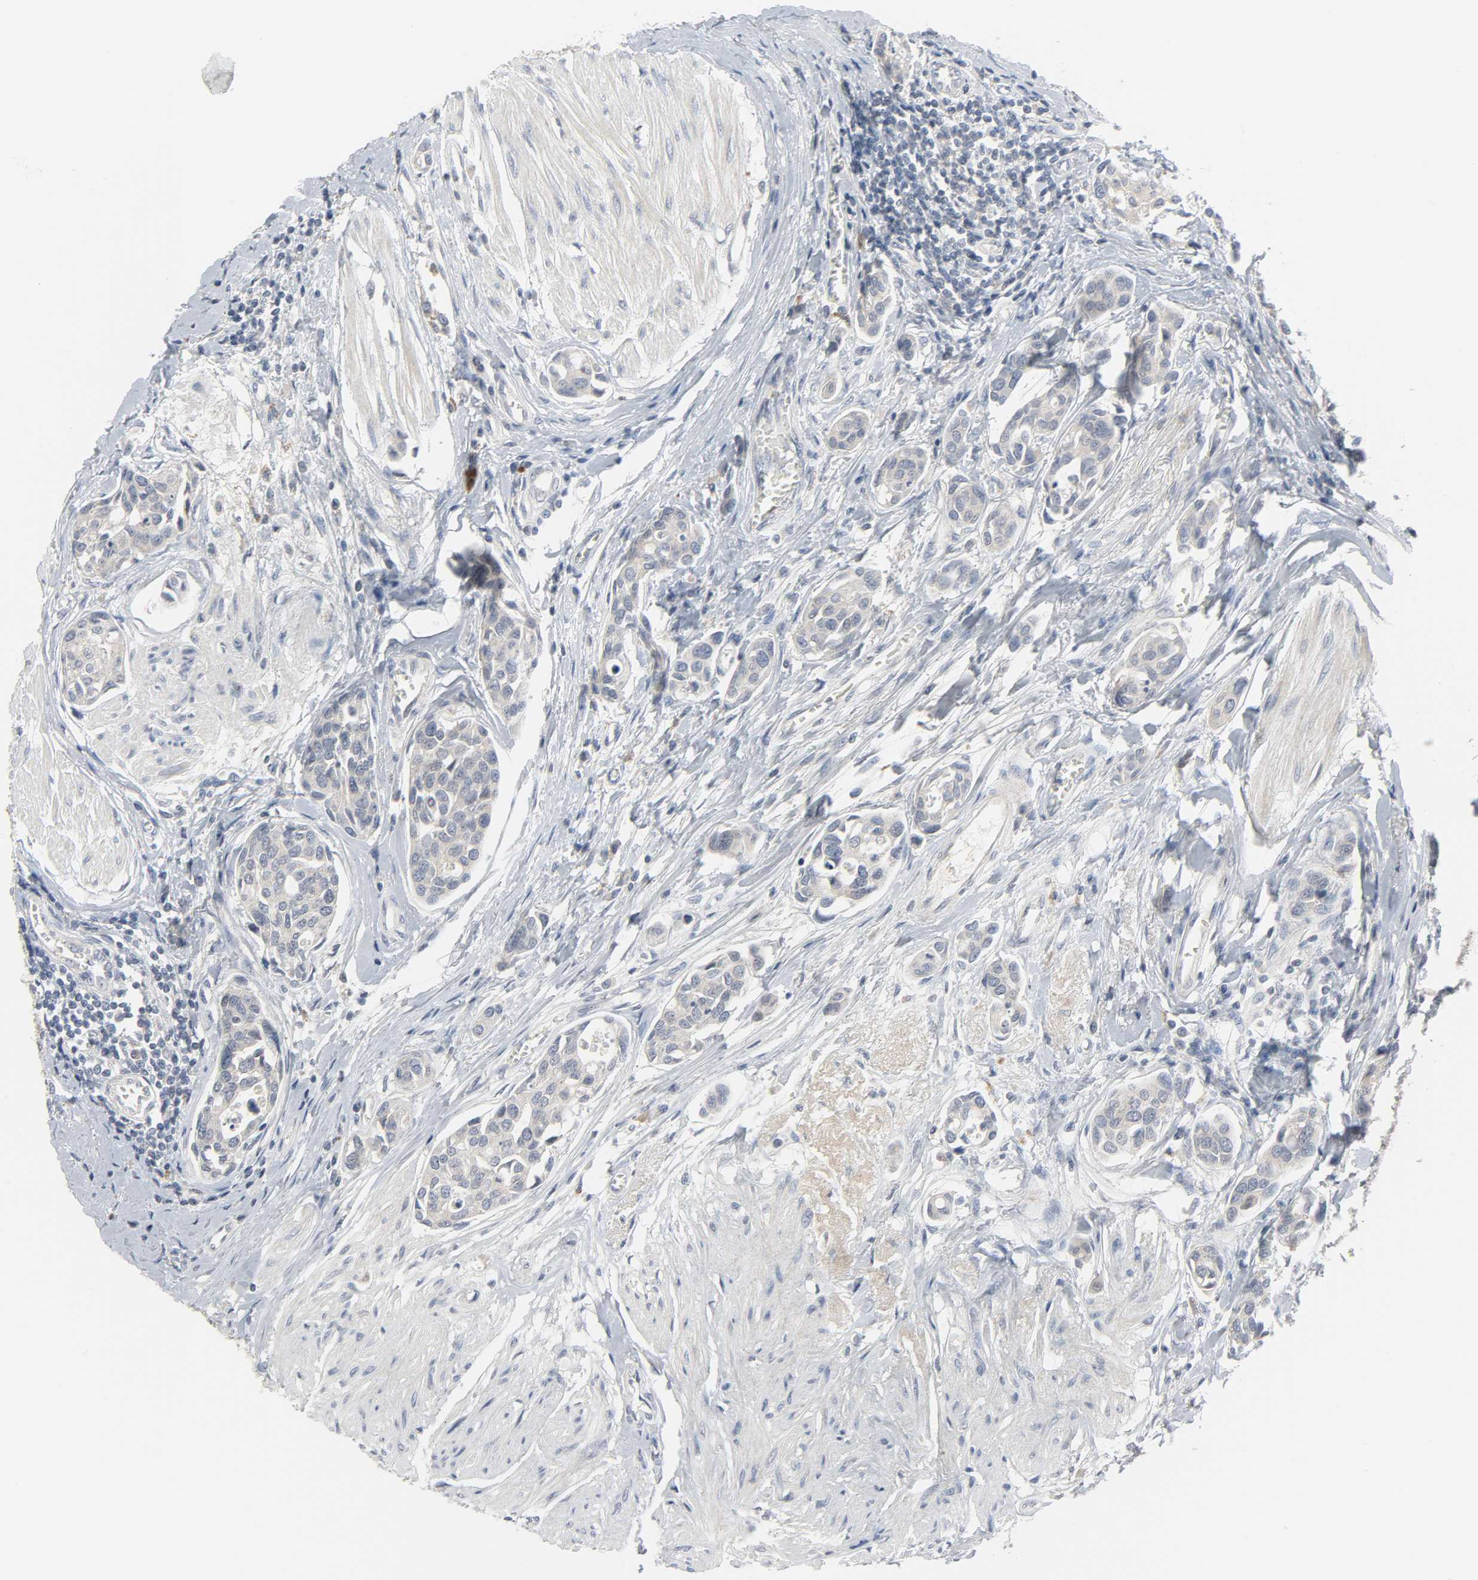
{"staining": {"intensity": "negative", "quantity": "none", "location": "none"}, "tissue": "urothelial cancer", "cell_type": "Tumor cells", "image_type": "cancer", "snomed": [{"axis": "morphology", "description": "Urothelial carcinoma, High grade"}, {"axis": "topography", "description": "Urinary bladder"}], "caption": "High power microscopy image of an immunohistochemistry histopathology image of urothelial carcinoma (high-grade), revealing no significant positivity in tumor cells.", "gene": "CLIP1", "patient": {"sex": "male", "age": 78}}